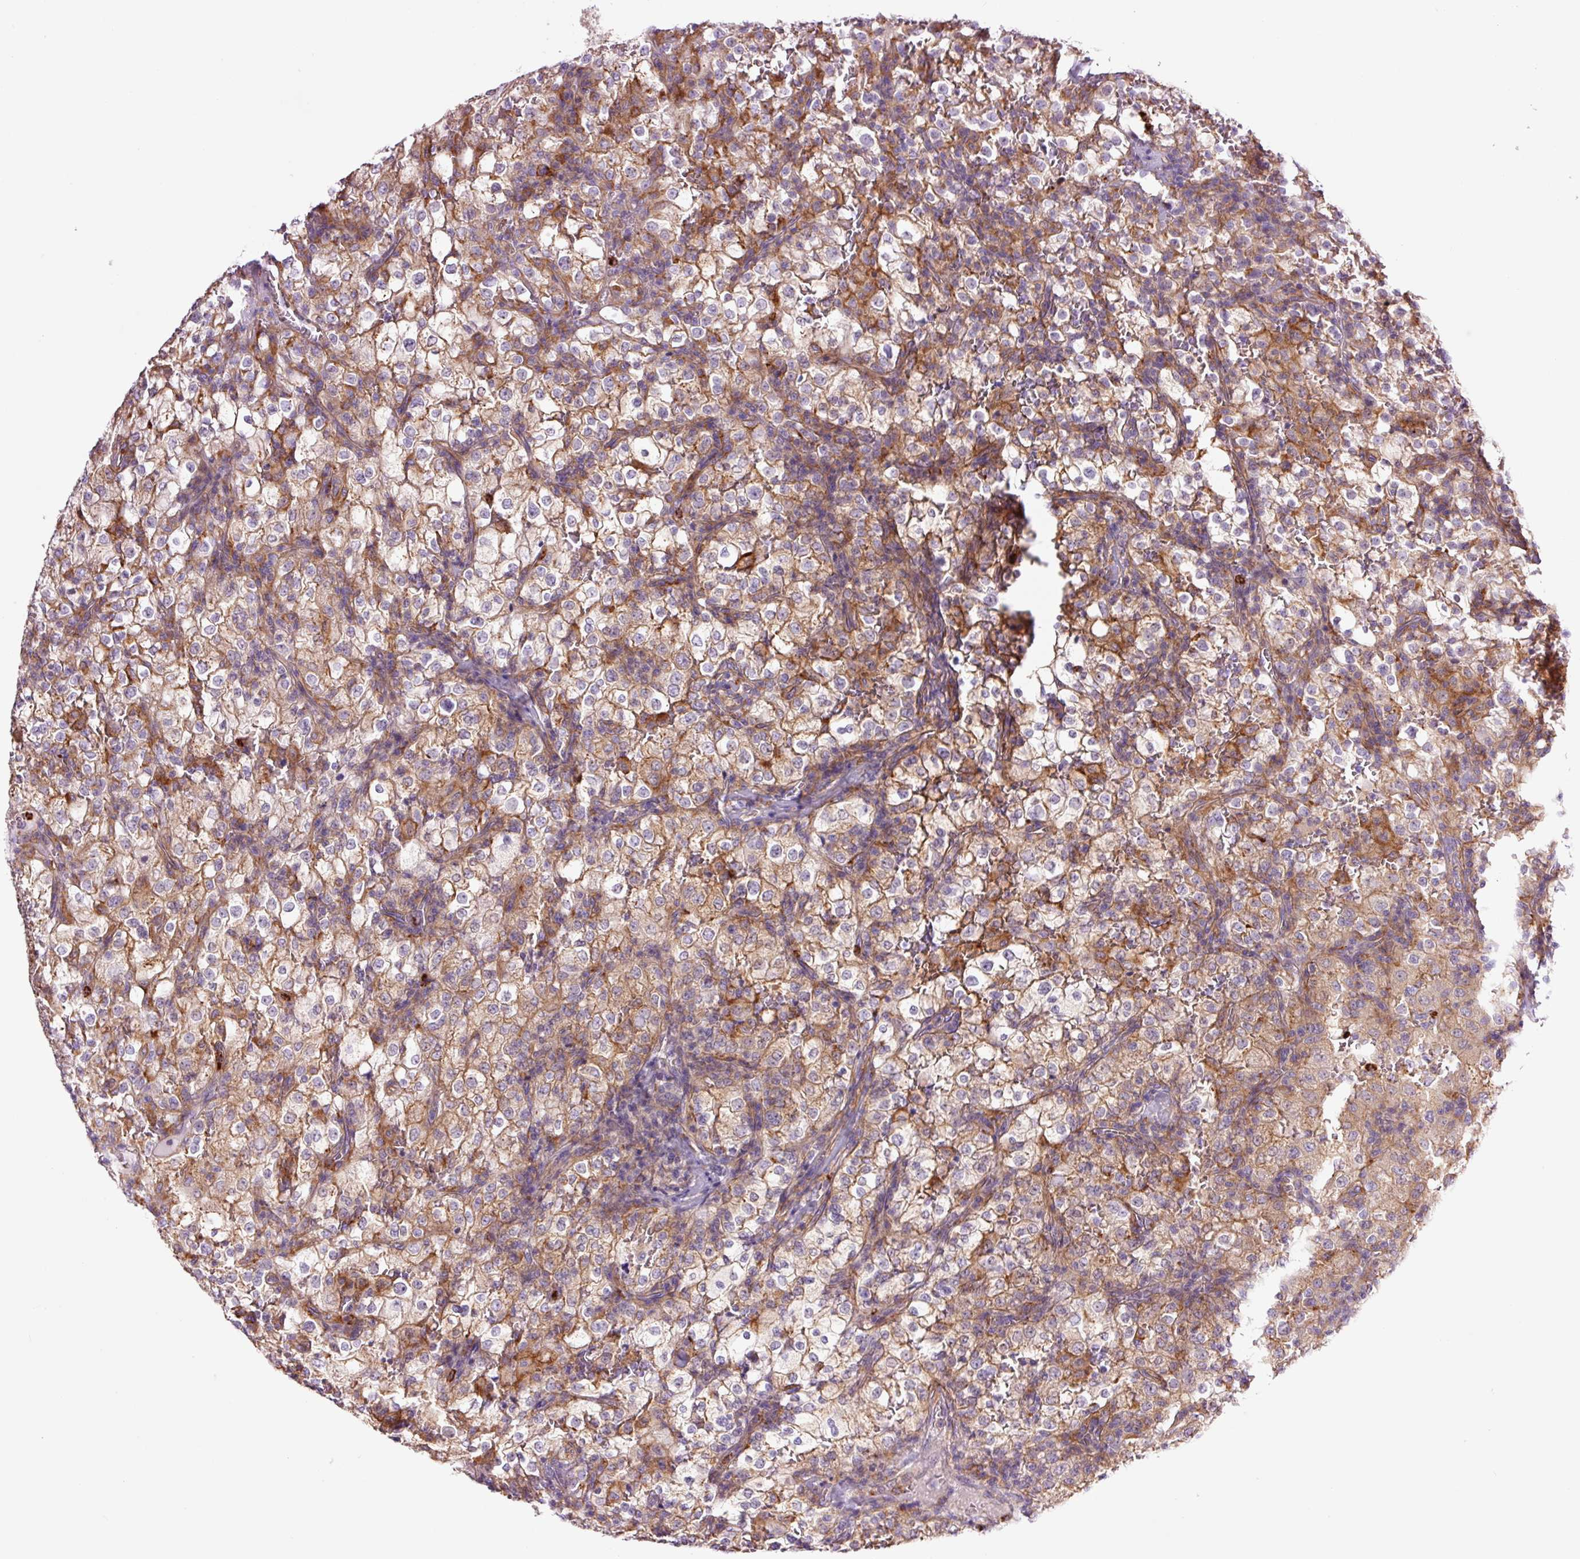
{"staining": {"intensity": "weak", "quantity": "25%-75%", "location": "cytoplasmic/membranous"}, "tissue": "renal cancer", "cell_type": "Tumor cells", "image_type": "cancer", "snomed": [{"axis": "morphology", "description": "Adenocarcinoma, NOS"}, {"axis": "topography", "description": "Kidney"}], "caption": "Human renal cancer (adenocarcinoma) stained with a brown dye shows weak cytoplasmic/membranous positive staining in about 25%-75% of tumor cells.", "gene": "SH2D6", "patient": {"sex": "female", "age": 74}}